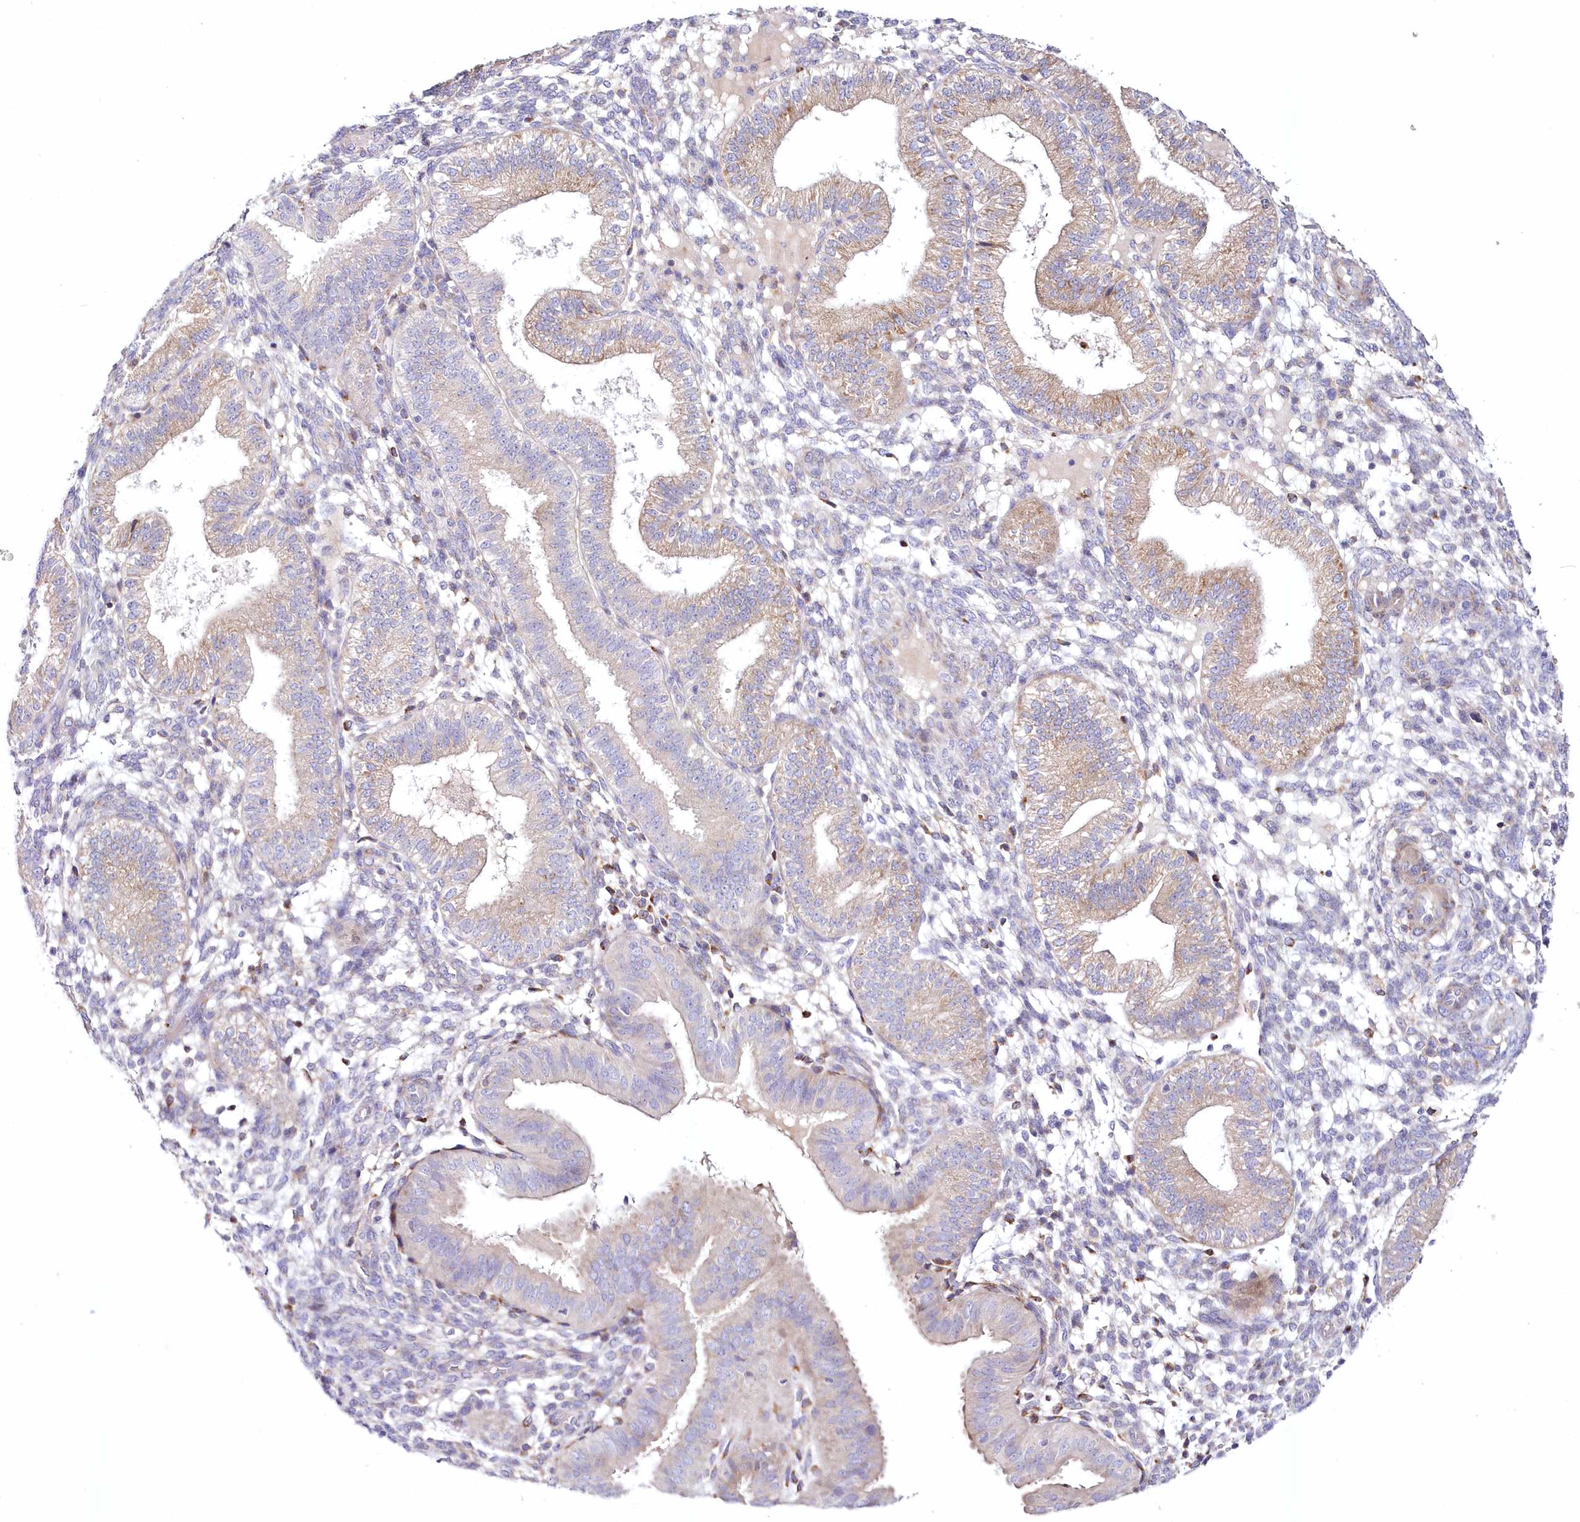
{"staining": {"intensity": "negative", "quantity": "none", "location": "none"}, "tissue": "endometrium", "cell_type": "Cells in endometrial stroma", "image_type": "normal", "snomed": [{"axis": "morphology", "description": "Normal tissue, NOS"}, {"axis": "topography", "description": "Endometrium"}], "caption": "Cells in endometrial stroma show no significant positivity in unremarkable endometrium. (DAB IHC with hematoxylin counter stain).", "gene": "ARFGEF3", "patient": {"sex": "female", "age": 39}}